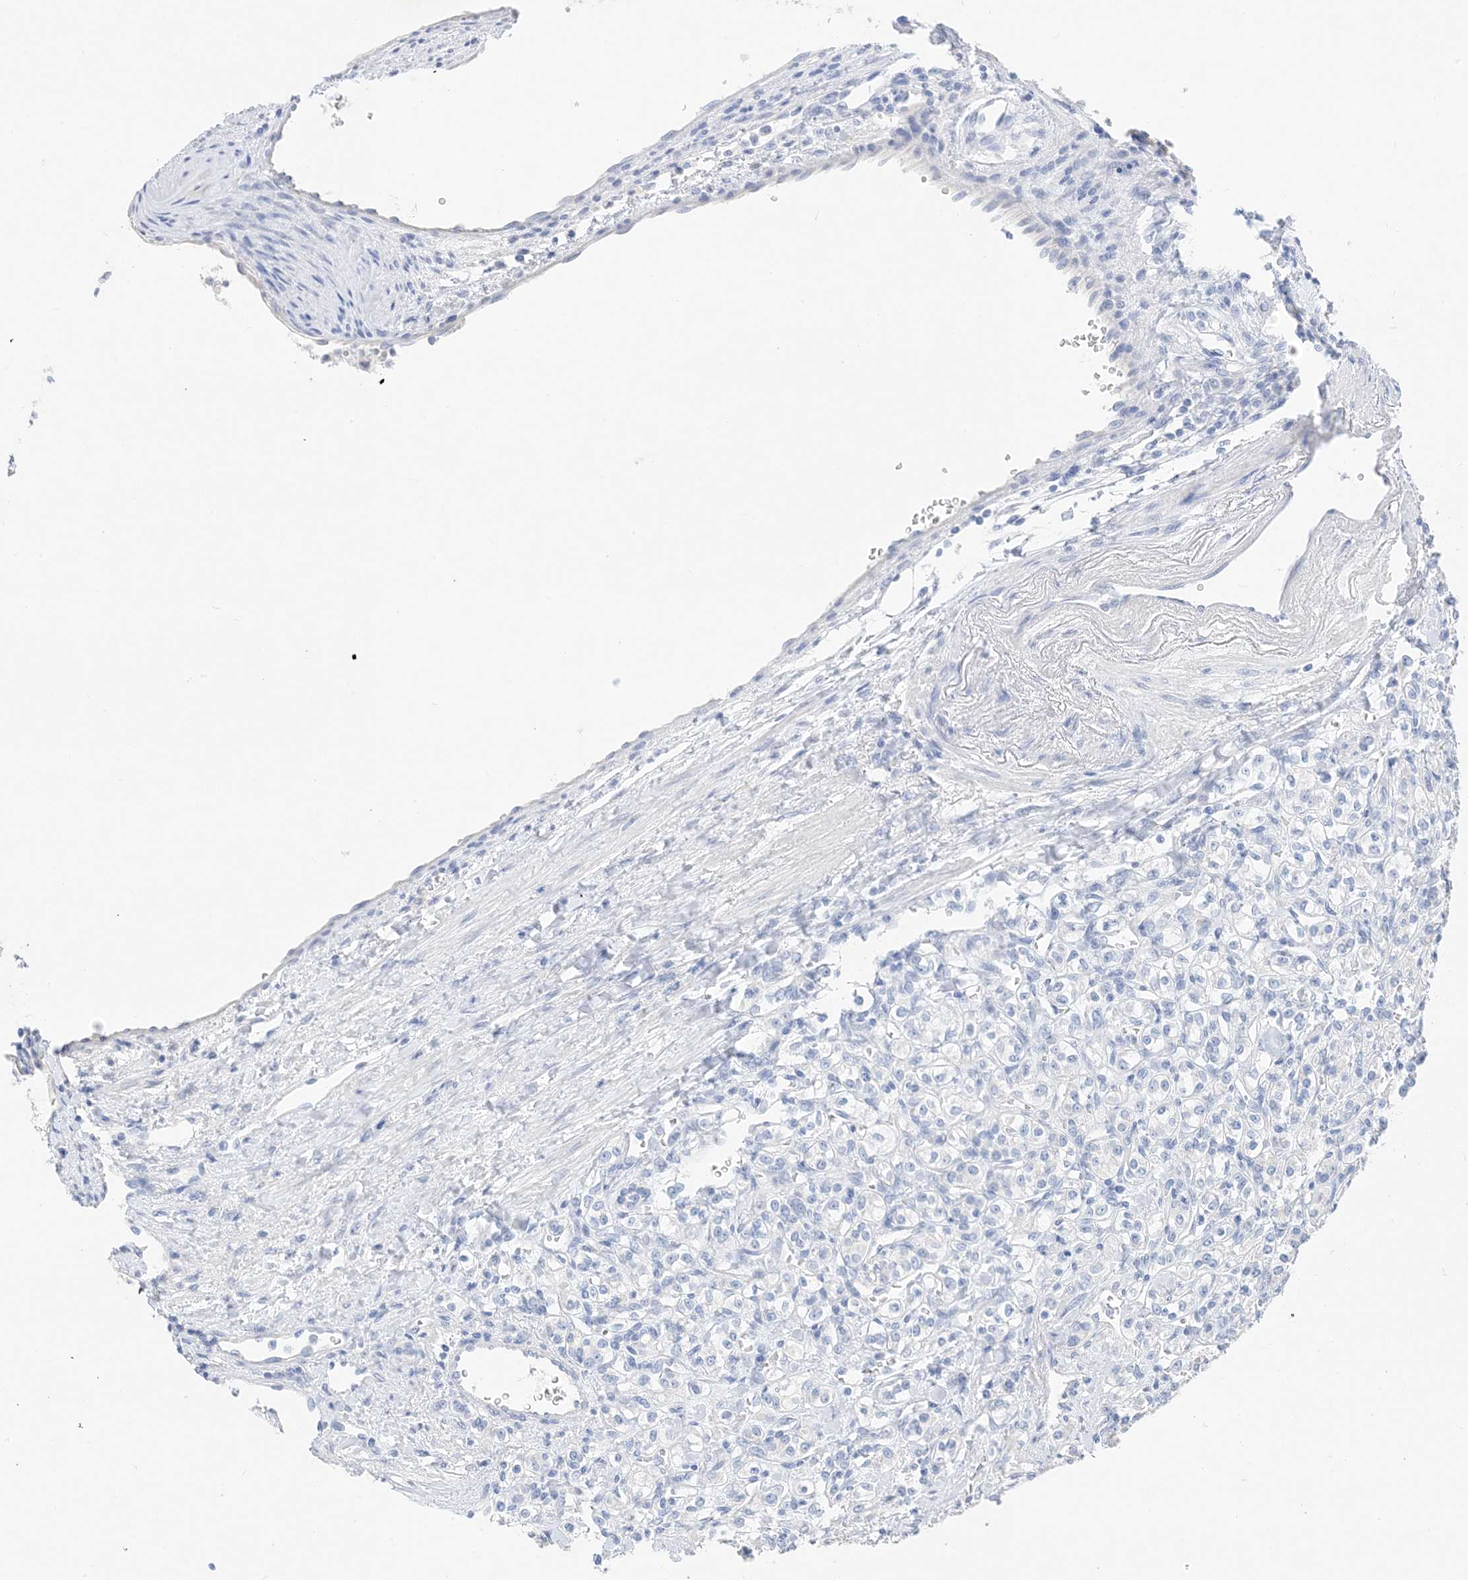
{"staining": {"intensity": "negative", "quantity": "none", "location": "none"}, "tissue": "renal cancer", "cell_type": "Tumor cells", "image_type": "cancer", "snomed": [{"axis": "morphology", "description": "Adenocarcinoma, NOS"}, {"axis": "topography", "description": "Kidney"}], "caption": "DAB immunohistochemical staining of adenocarcinoma (renal) exhibits no significant positivity in tumor cells.", "gene": "MUC17", "patient": {"sex": "male", "age": 77}}